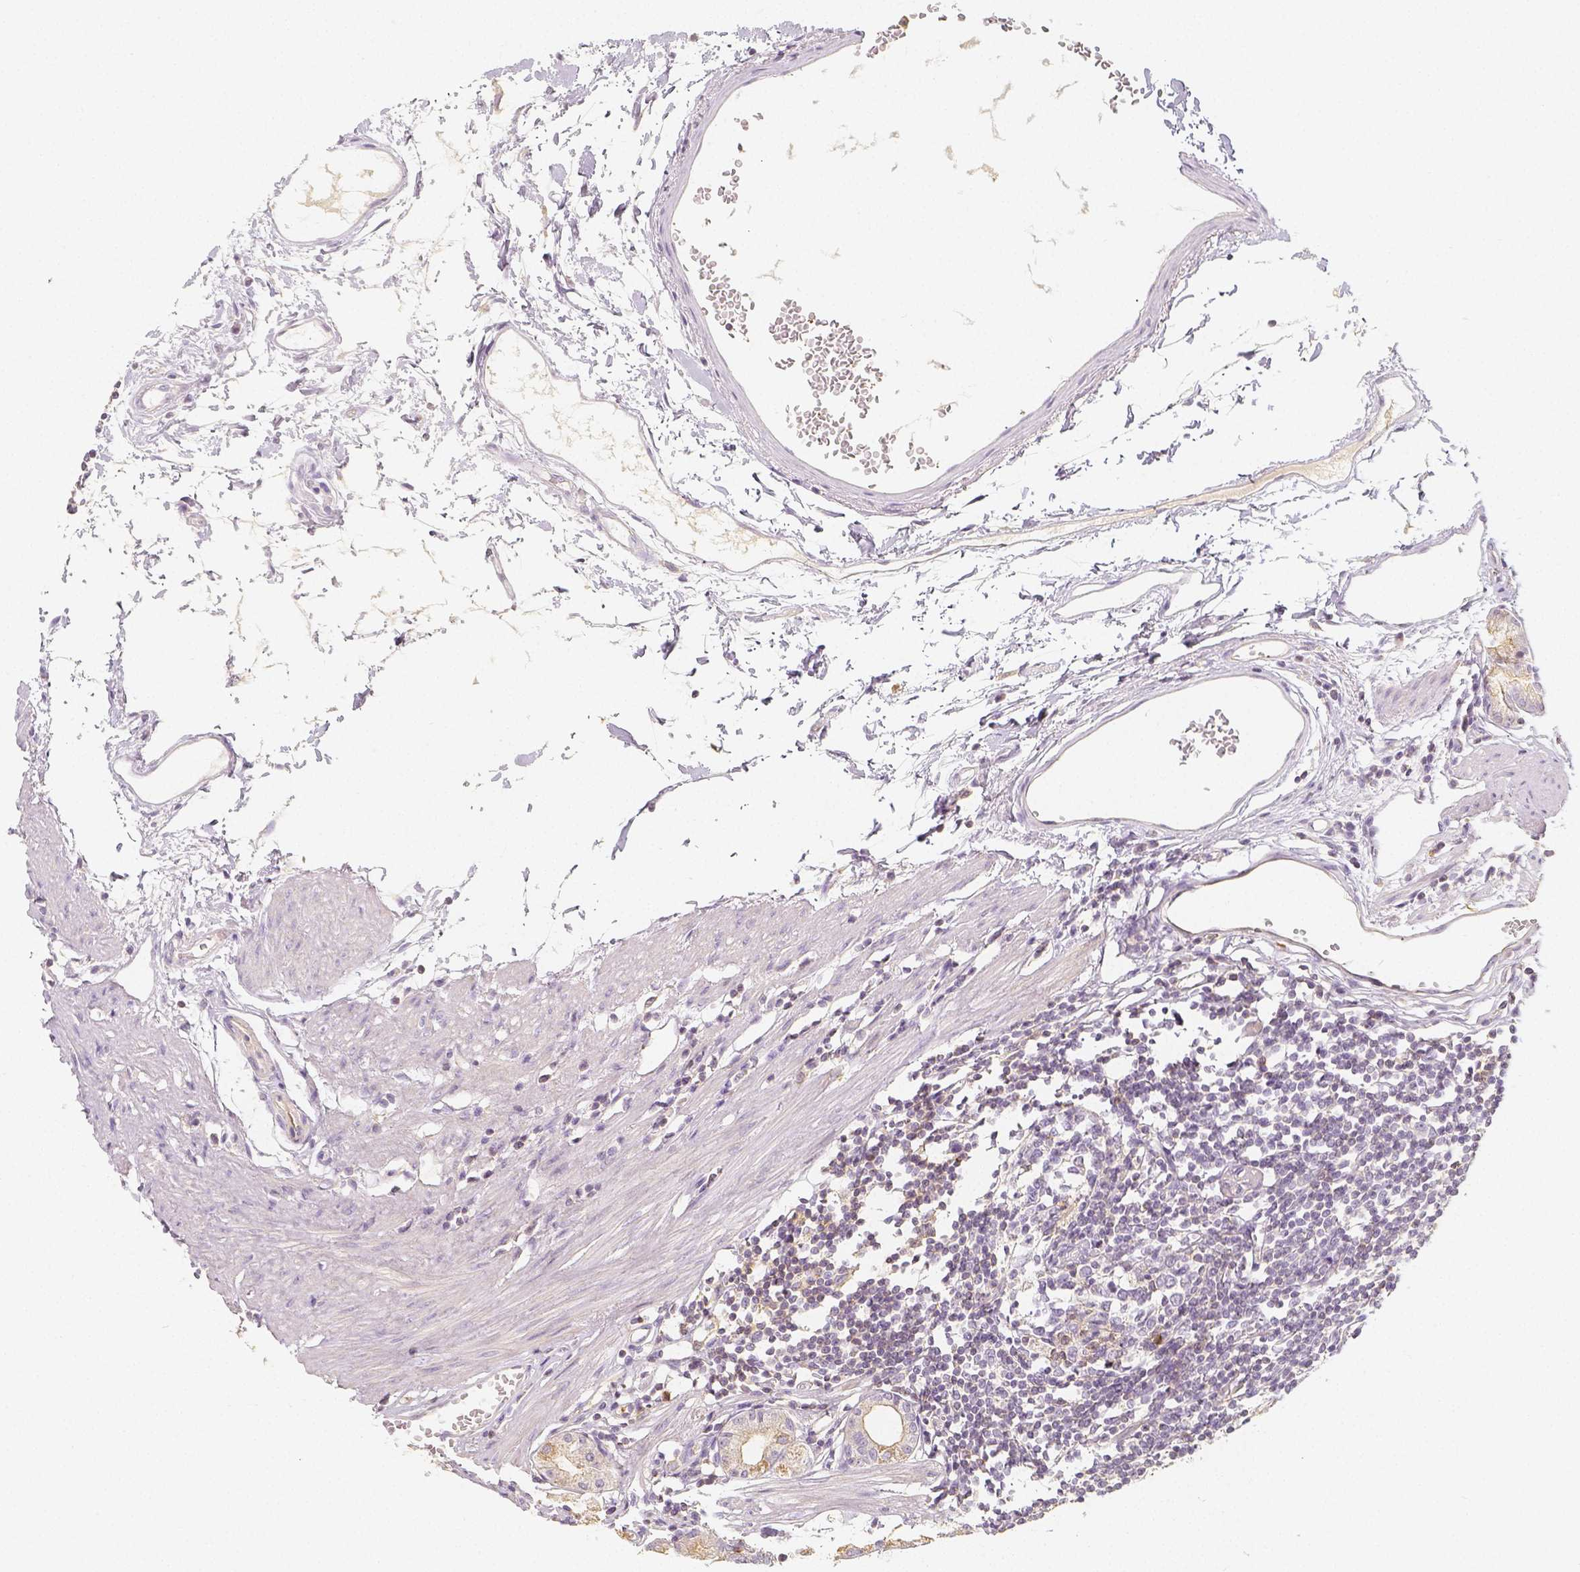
{"staining": {"intensity": "moderate", "quantity": "<25%", "location": "cytoplasmic/membranous"}, "tissue": "stomach", "cell_type": "Glandular cells", "image_type": "normal", "snomed": [{"axis": "morphology", "description": "Normal tissue, NOS"}, {"axis": "topography", "description": "Stomach"}], "caption": "A micrograph of human stomach stained for a protein displays moderate cytoplasmic/membranous brown staining in glandular cells.", "gene": "PTPRJ", "patient": {"sex": "male", "age": 55}}